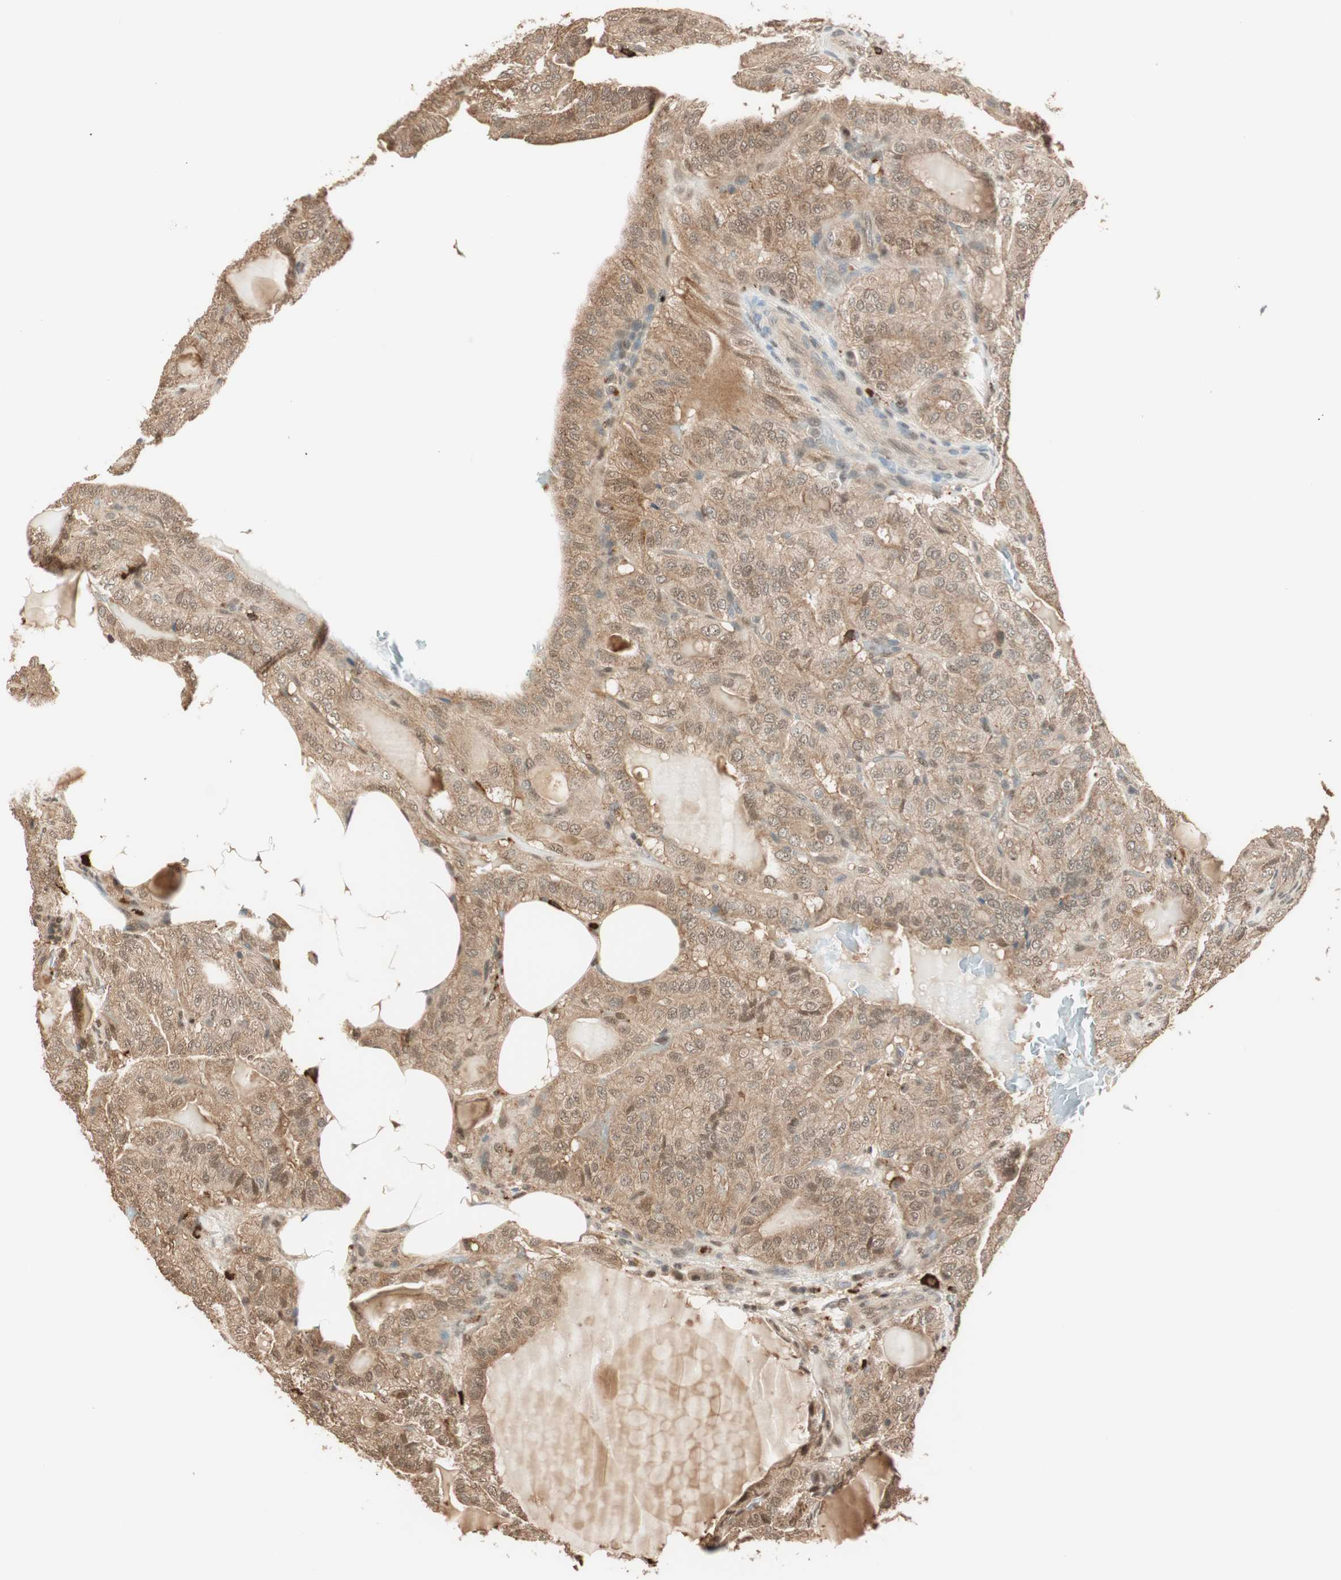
{"staining": {"intensity": "moderate", "quantity": ">75%", "location": "cytoplasmic/membranous,nuclear"}, "tissue": "thyroid cancer", "cell_type": "Tumor cells", "image_type": "cancer", "snomed": [{"axis": "morphology", "description": "Papillary adenocarcinoma, NOS"}, {"axis": "topography", "description": "Thyroid gland"}], "caption": "An image of thyroid cancer (papillary adenocarcinoma) stained for a protein reveals moderate cytoplasmic/membranous and nuclear brown staining in tumor cells. (DAB = brown stain, brightfield microscopy at high magnification).", "gene": "ZNF443", "patient": {"sex": "male", "age": 77}}